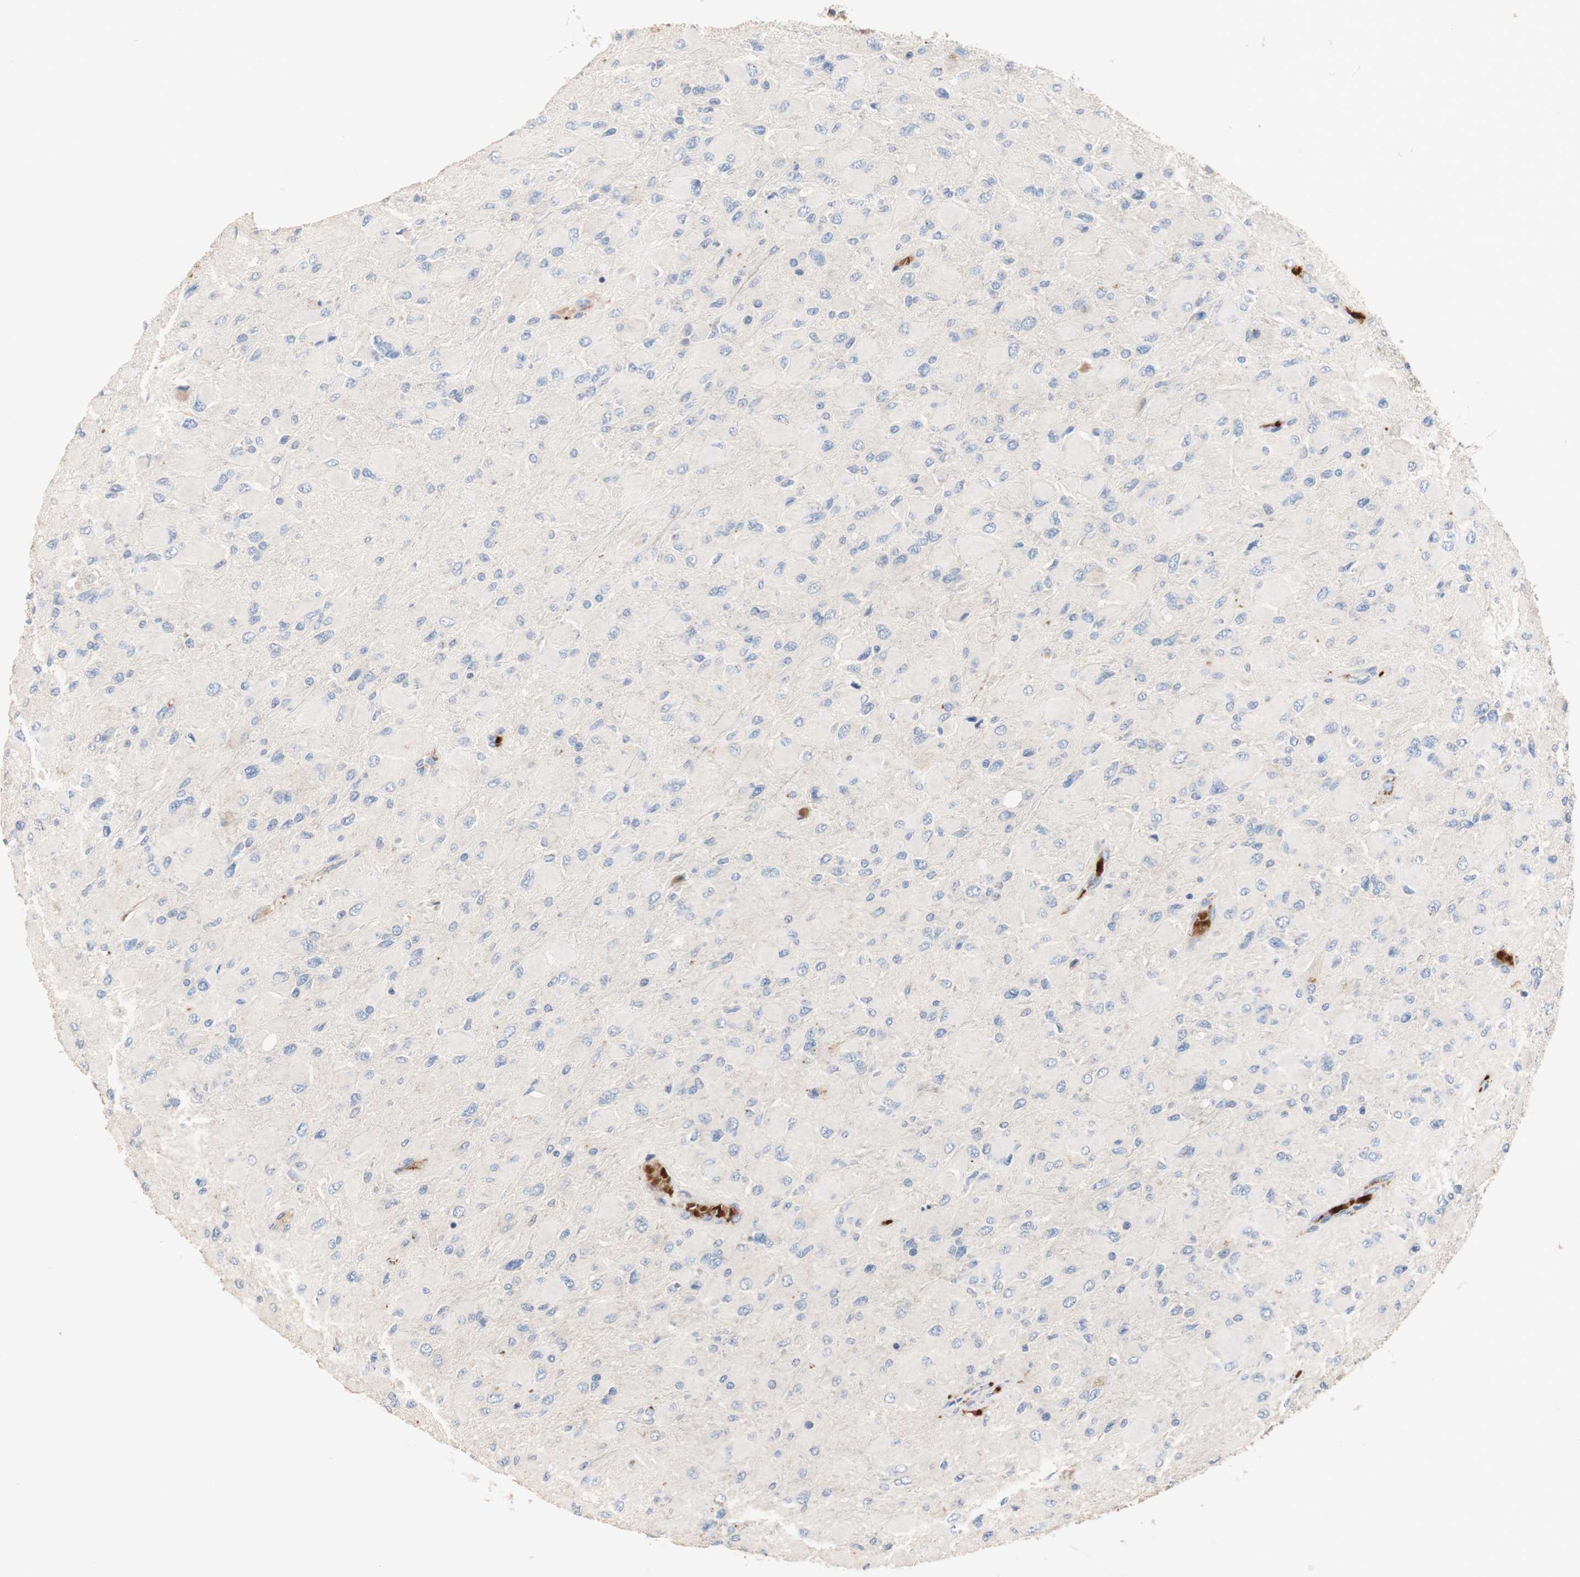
{"staining": {"intensity": "negative", "quantity": "none", "location": "none"}, "tissue": "glioma", "cell_type": "Tumor cells", "image_type": "cancer", "snomed": [{"axis": "morphology", "description": "Glioma, malignant, High grade"}, {"axis": "topography", "description": "Cerebral cortex"}], "caption": "The histopathology image reveals no significant expression in tumor cells of glioma.", "gene": "CDON", "patient": {"sex": "female", "age": 36}}